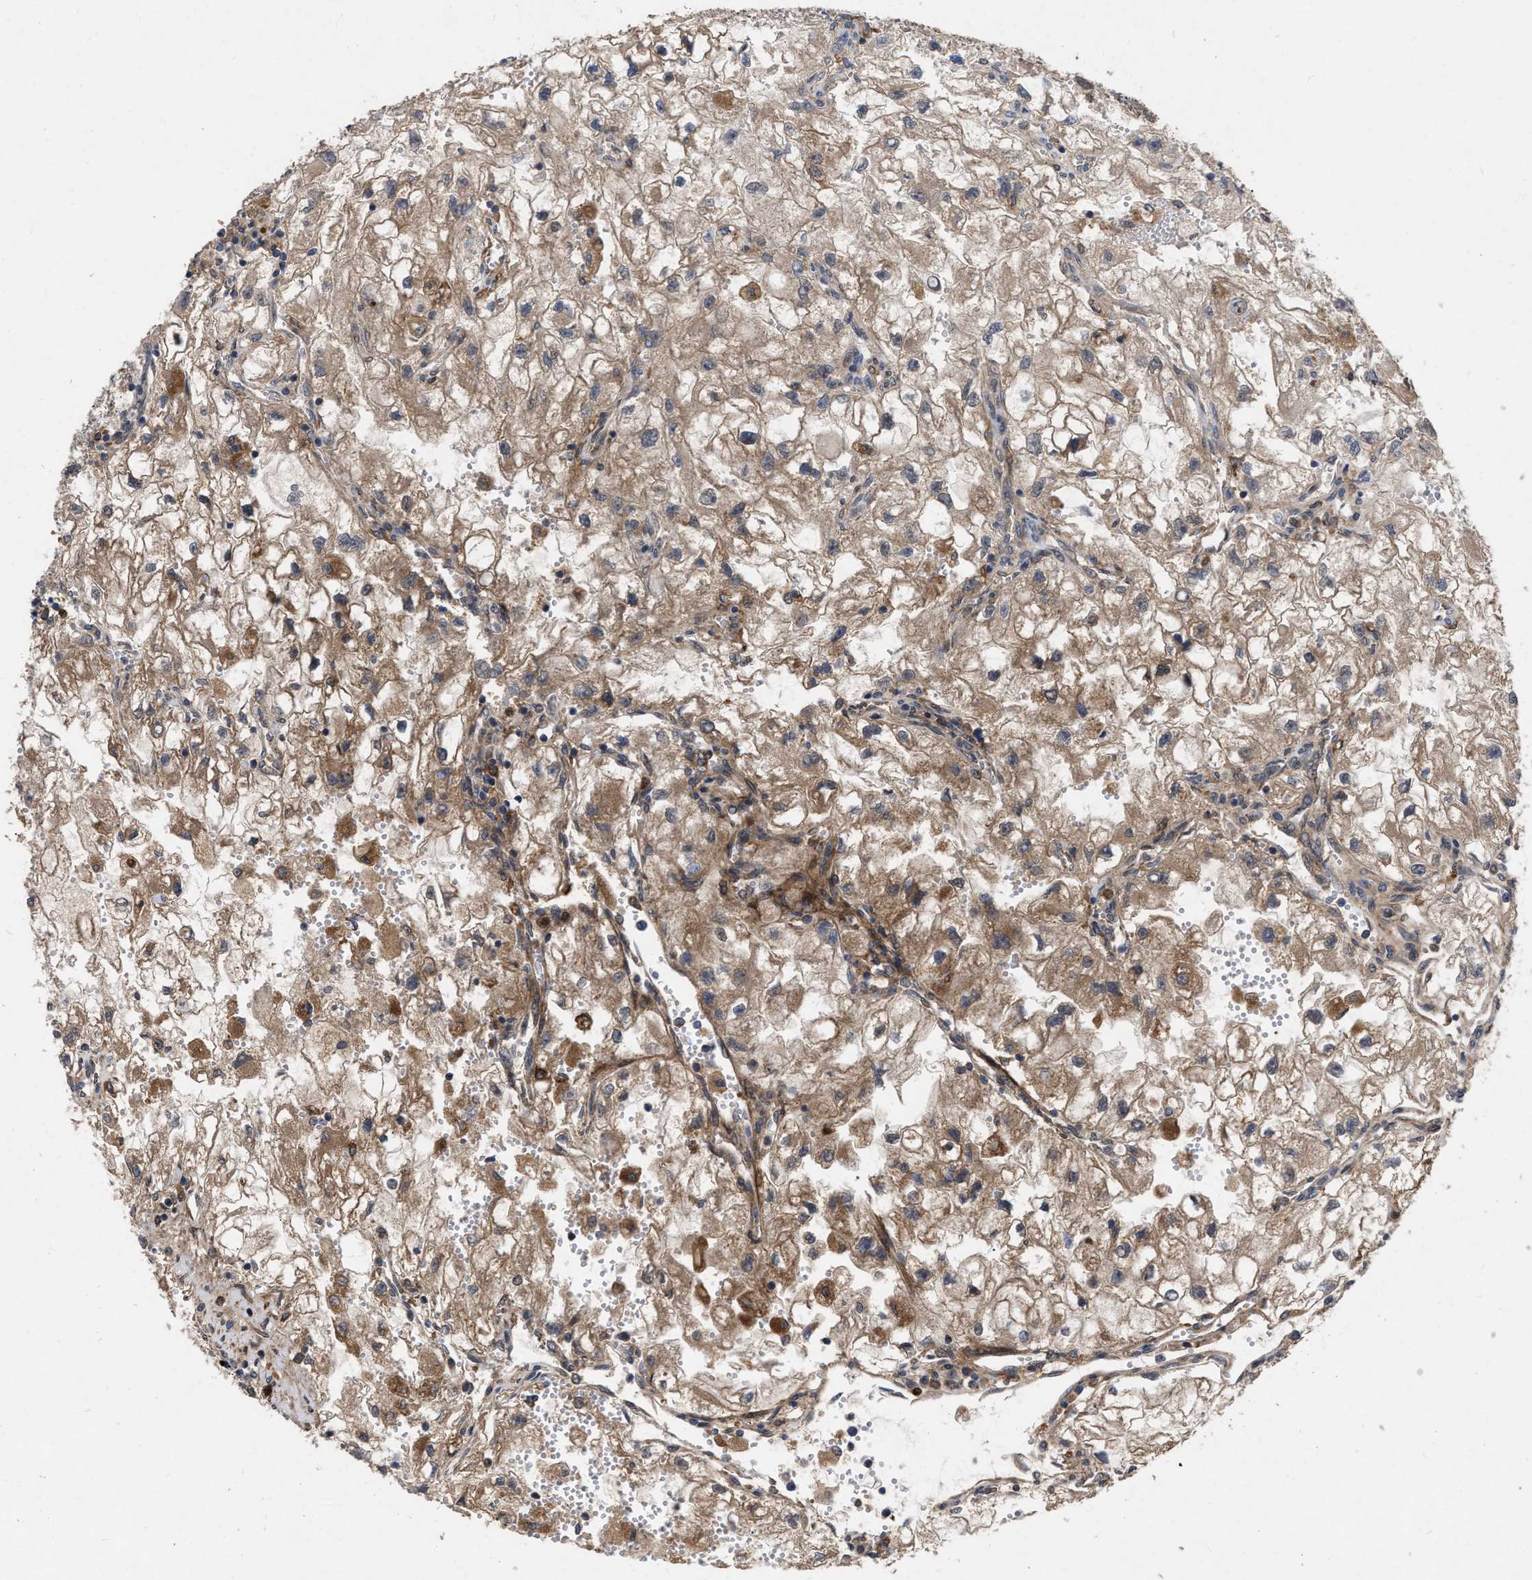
{"staining": {"intensity": "moderate", "quantity": ">75%", "location": "cytoplasmic/membranous"}, "tissue": "renal cancer", "cell_type": "Tumor cells", "image_type": "cancer", "snomed": [{"axis": "morphology", "description": "Adenocarcinoma, NOS"}, {"axis": "topography", "description": "Kidney"}], "caption": "The immunohistochemical stain shows moderate cytoplasmic/membranous positivity in tumor cells of renal cancer (adenocarcinoma) tissue.", "gene": "CDKN2C", "patient": {"sex": "female", "age": 70}}